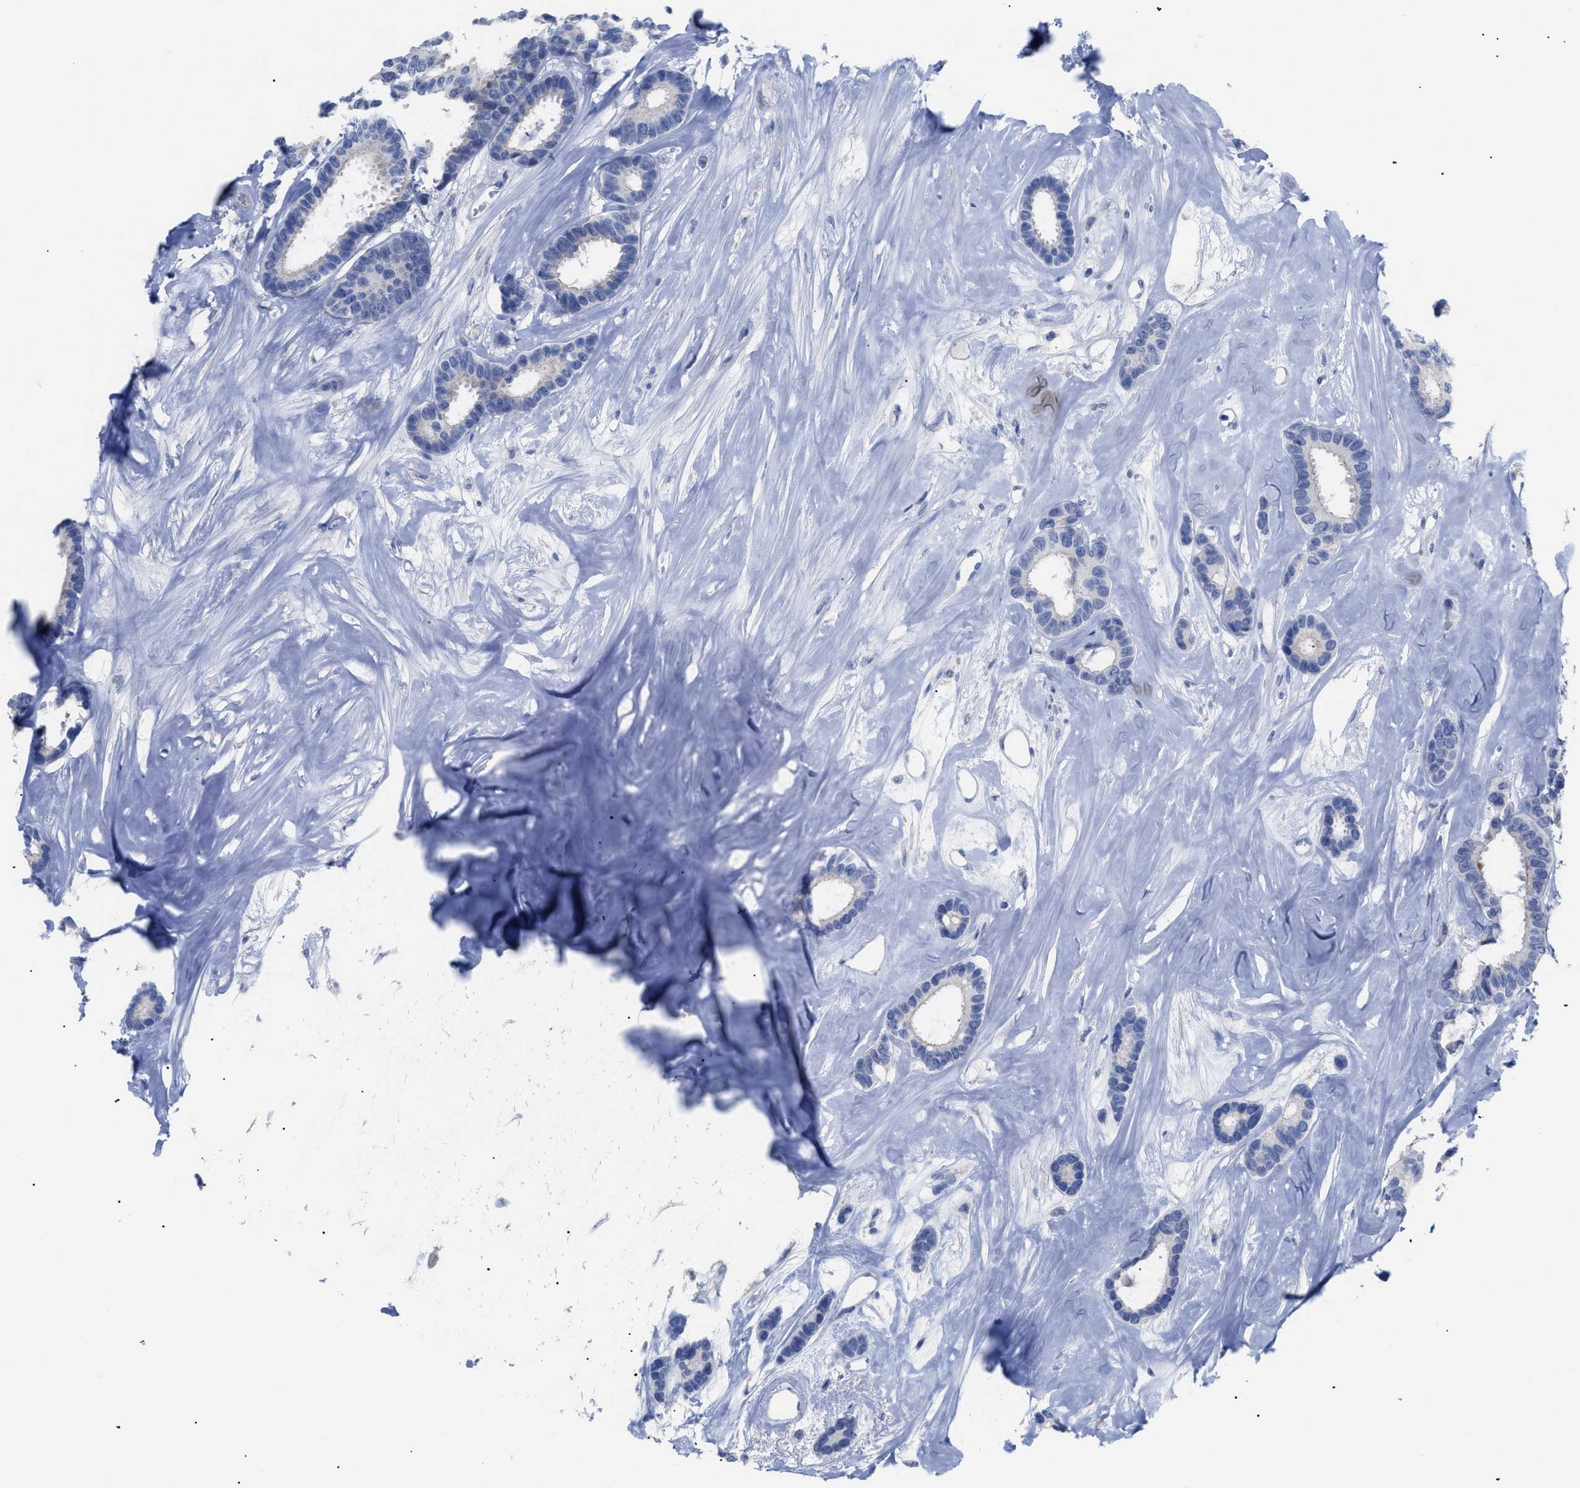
{"staining": {"intensity": "negative", "quantity": "none", "location": "none"}, "tissue": "breast cancer", "cell_type": "Tumor cells", "image_type": "cancer", "snomed": [{"axis": "morphology", "description": "Duct carcinoma"}, {"axis": "topography", "description": "Breast"}], "caption": "Breast cancer was stained to show a protein in brown. There is no significant staining in tumor cells.", "gene": "CAV3", "patient": {"sex": "female", "age": 87}}